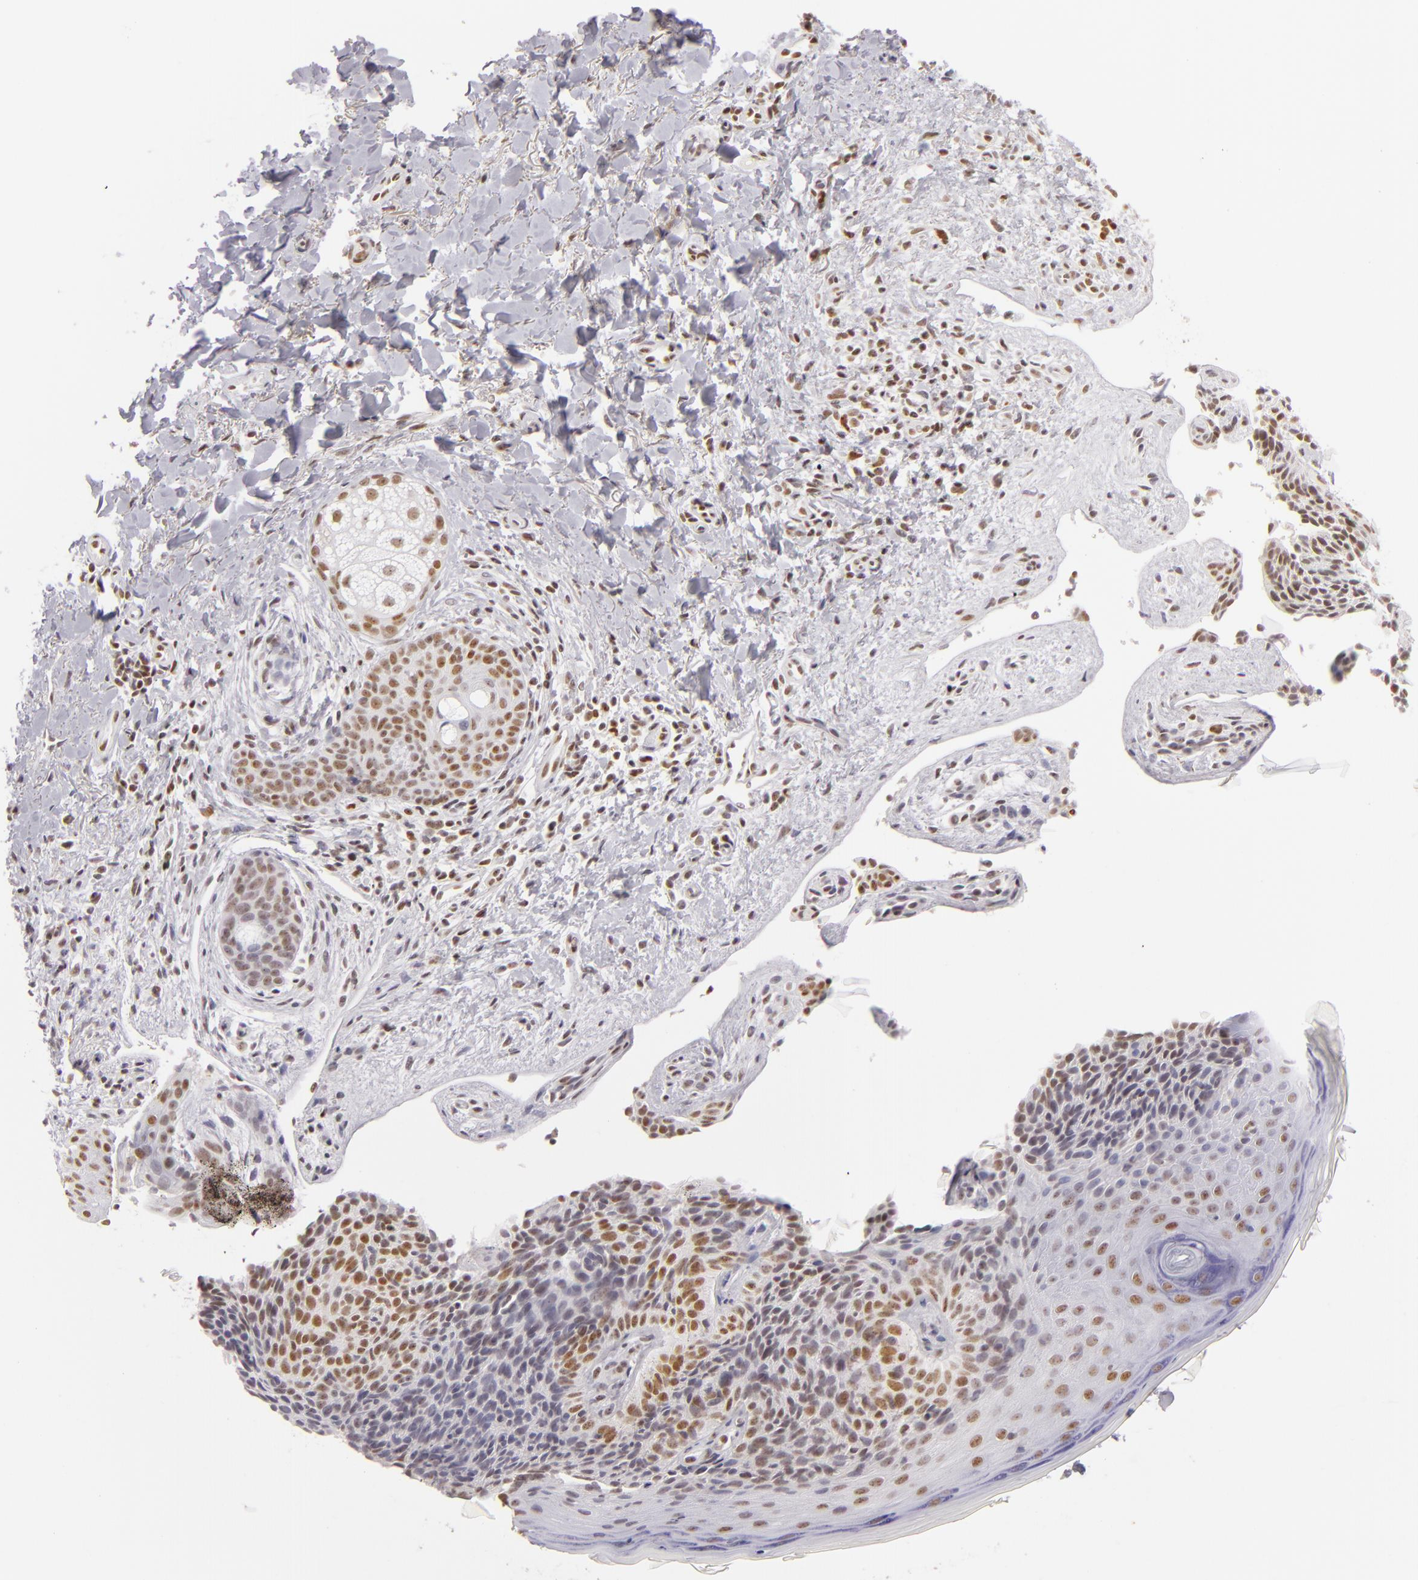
{"staining": {"intensity": "strong", "quantity": ">75%", "location": "nuclear"}, "tissue": "skin cancer", "cell_type": "Tumor cells", "image_type": "cancer", "snomed": [{"axis": "morphology", "description": "Basal cell carcinoma"}, {"axis": "topography", "description": "Skin"}], "caption": "The histopathology image displays immunohistochemical staining of basal cell carcinoma (skin). There is strong nuclear staining is identified in about >75% of tumor cells.", "gene": "DAXX", "patient": {"sex": "female", "age": 78}}